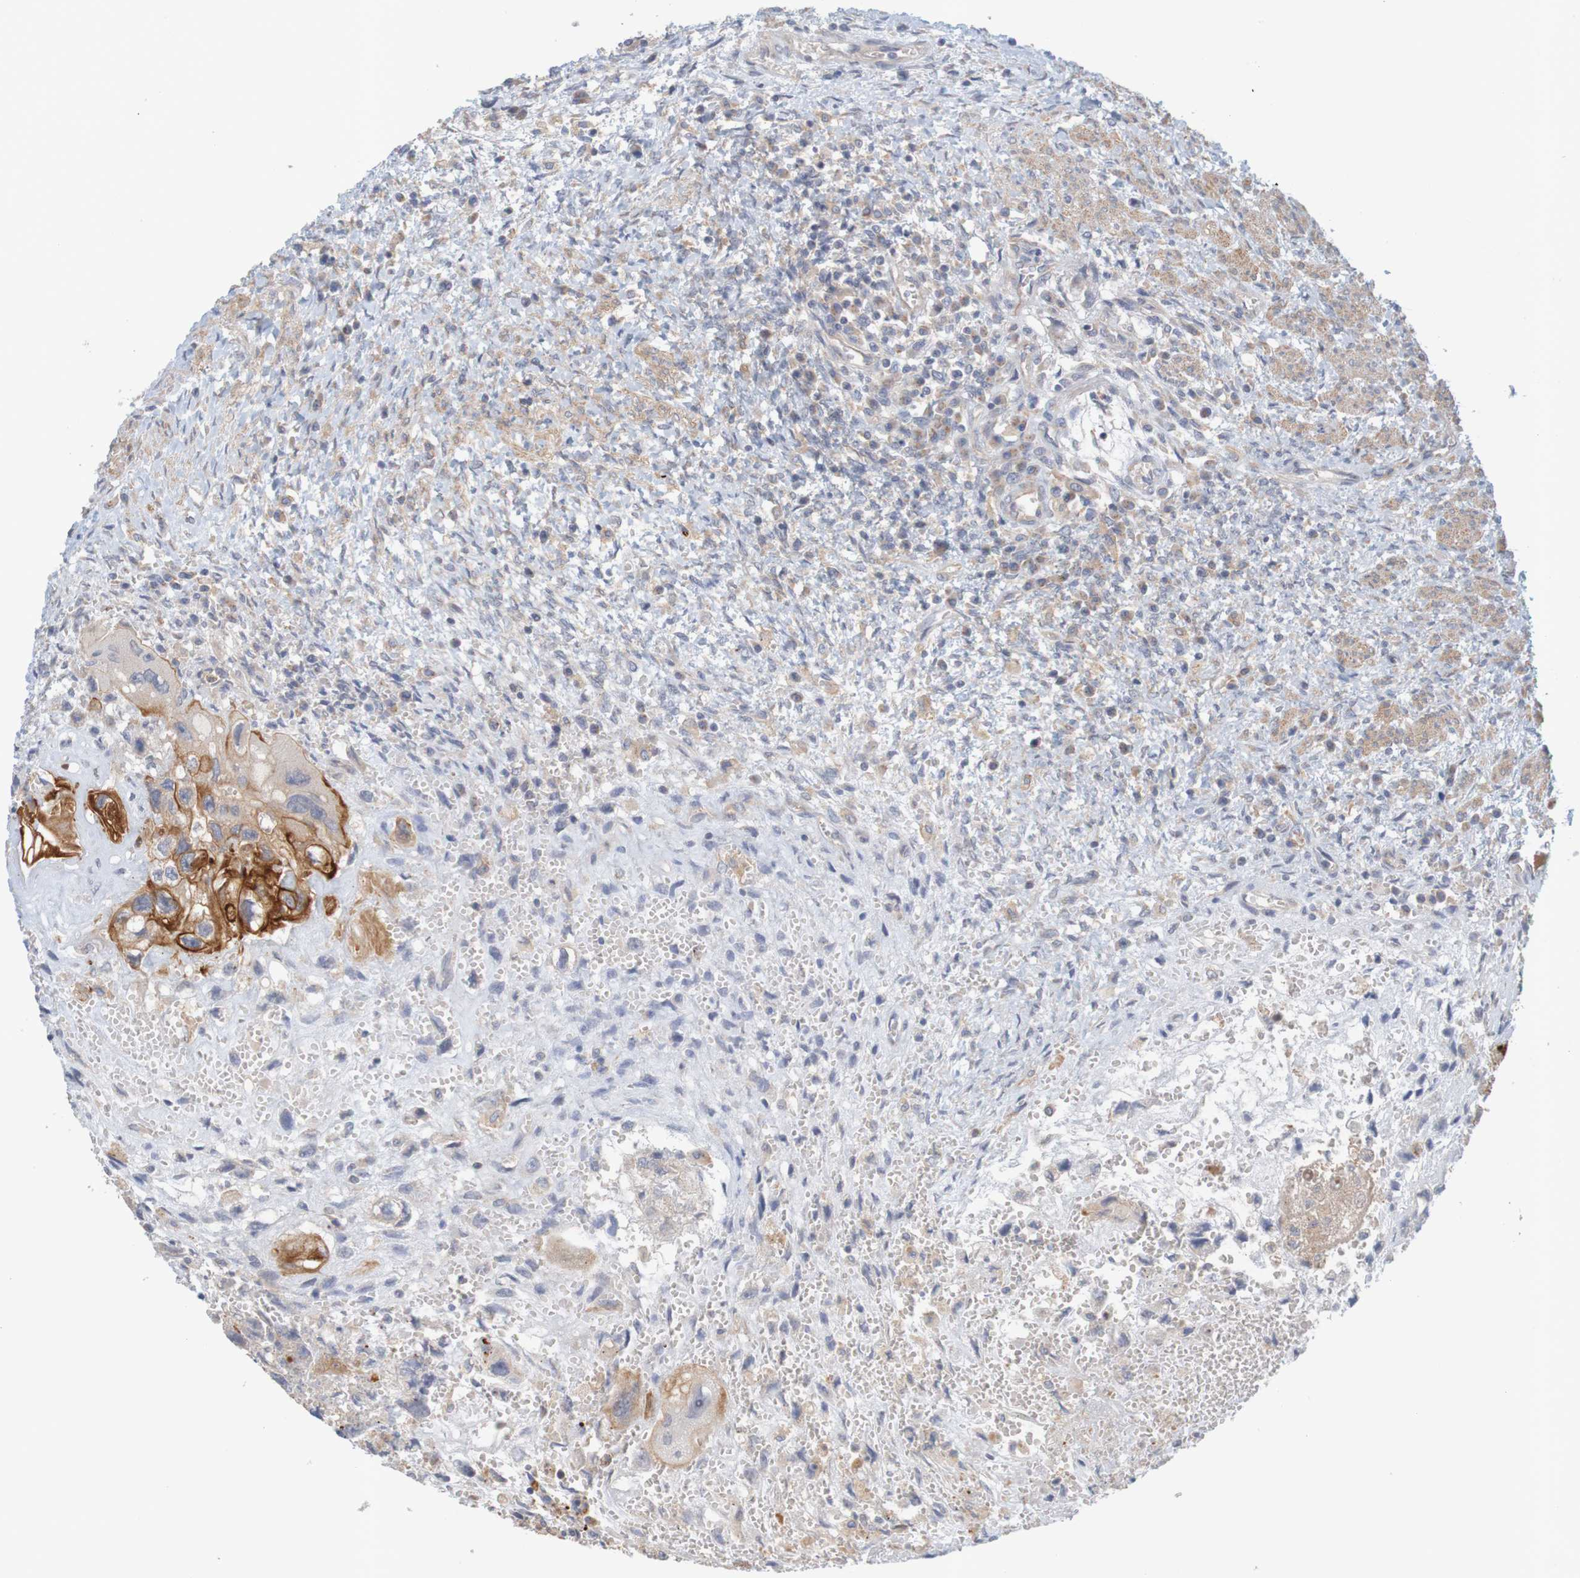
{"staining": {"intensity": "moderate", "quantity": ">75%", "location": "cytoplasmic/membranous"}, "tissue": "testis cancer", "cell_type": "Tumor cells", "image_type": "cancer", "snomed": [{"axis": "morphology", "description": "Carcinoma, Embryonal, NOS"}, {"axis": "topography", "description": "Testis"}], "caption": "Protein staining exhibits moderate cytoplasmic/membranous positivity in approximately >75% of tumor cells in embryonal carcinoma (testis).", "gene": "KRT23", "patient": {"sex": "male", "age": 28}}